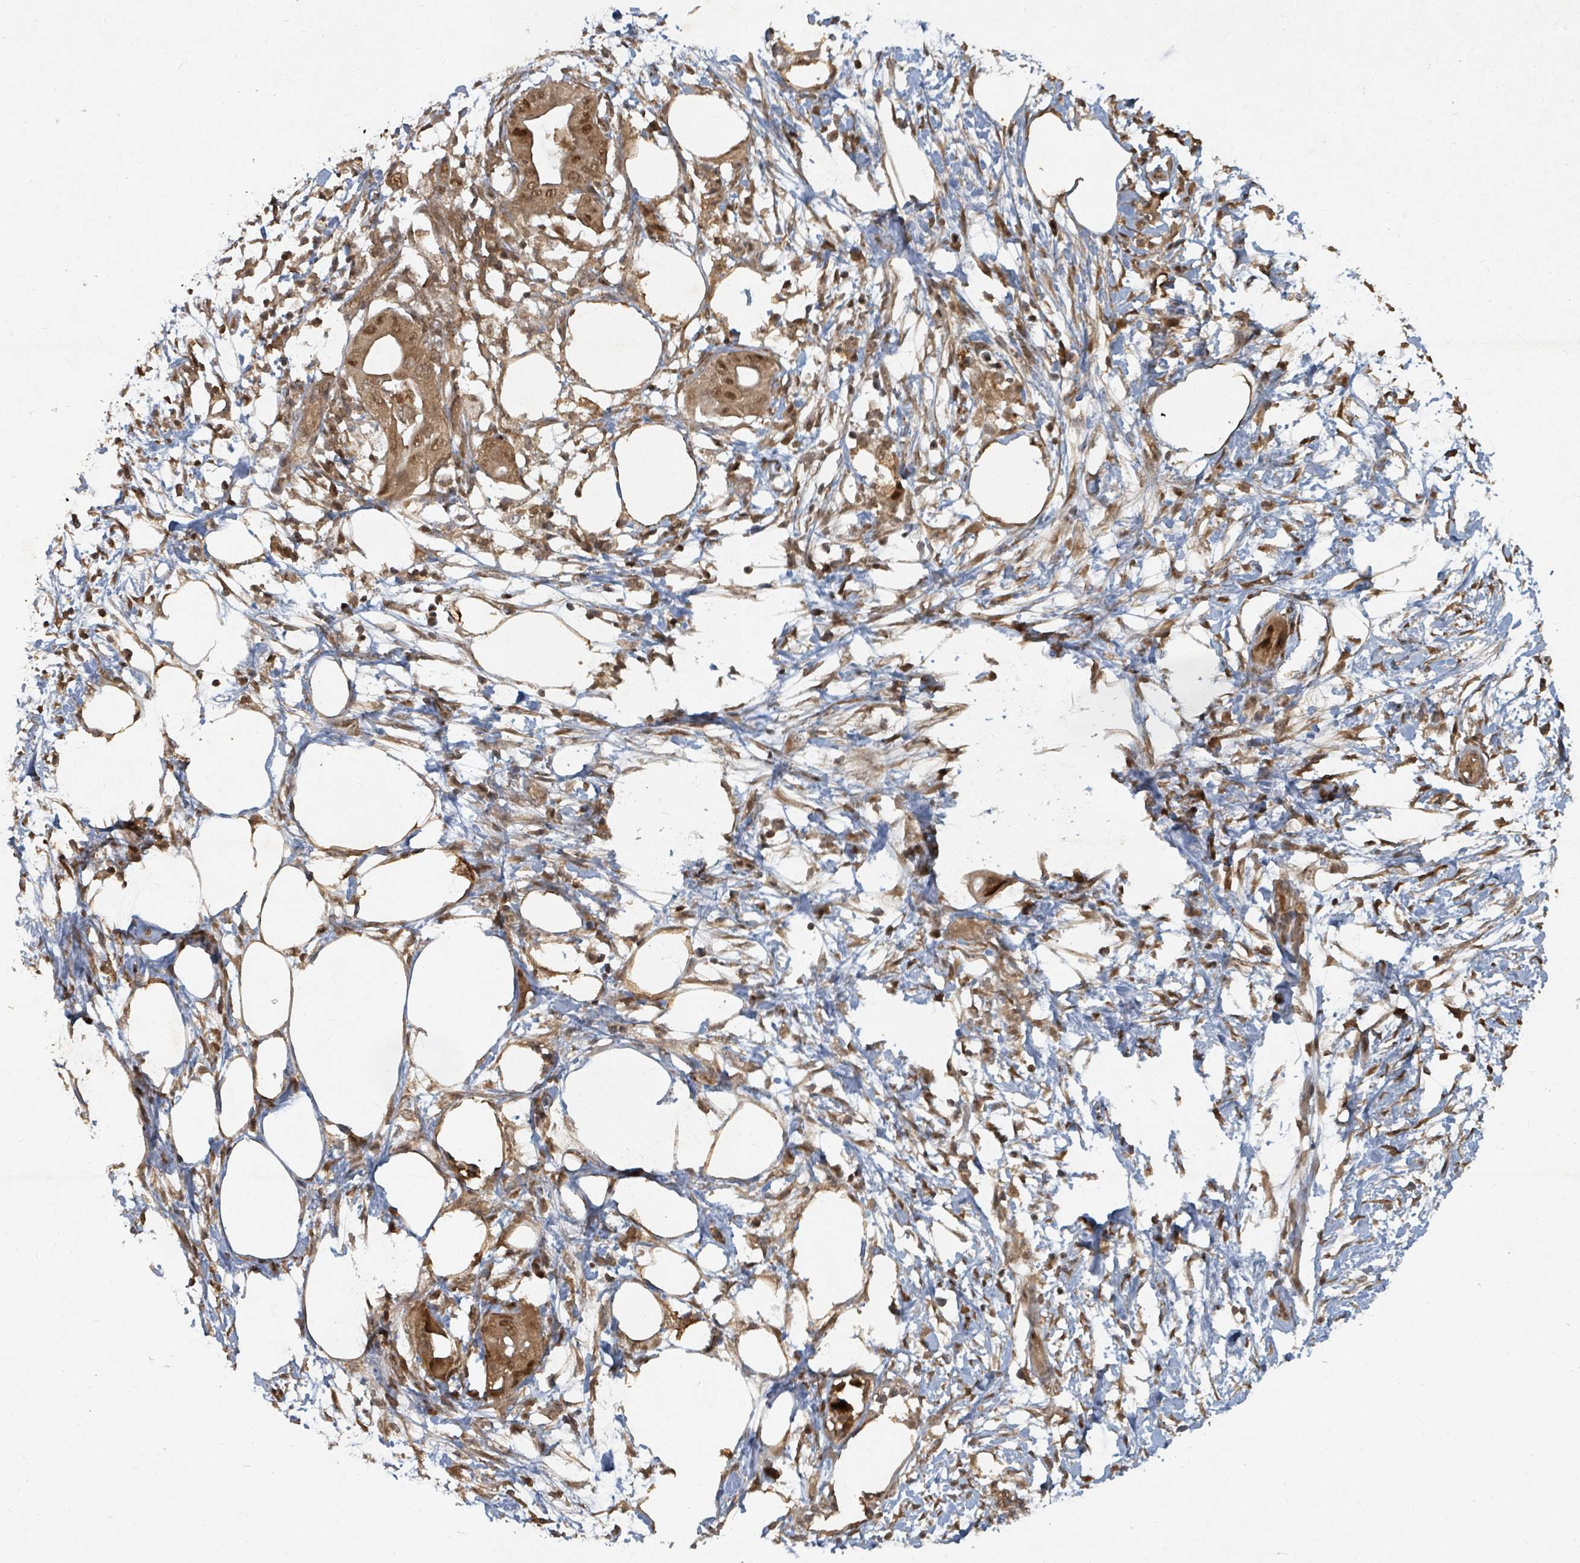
{"staining": {"intensity": "moderate", "quantity": ">75%", "location": "cytoplasmic/membranous,nuclear"}, "tissue": "pancreatic cancer", "cell_type": "Tumor cells", "image_type": "cancer", "snomed": [{"axis": "morphology", "description": "Adenocarcinoma, NOS"}, {"axis": "topography", "description": "Pancreas"}], "caption": "Moderate cytoplasmic/membranous and nuclear staining for a protein is appreciated in about >75% of tumor cells of pancreatic adenocarcinoma using IHC.", "gene": "KDM4E", "patient": {"sex": "male", "age": 68}}